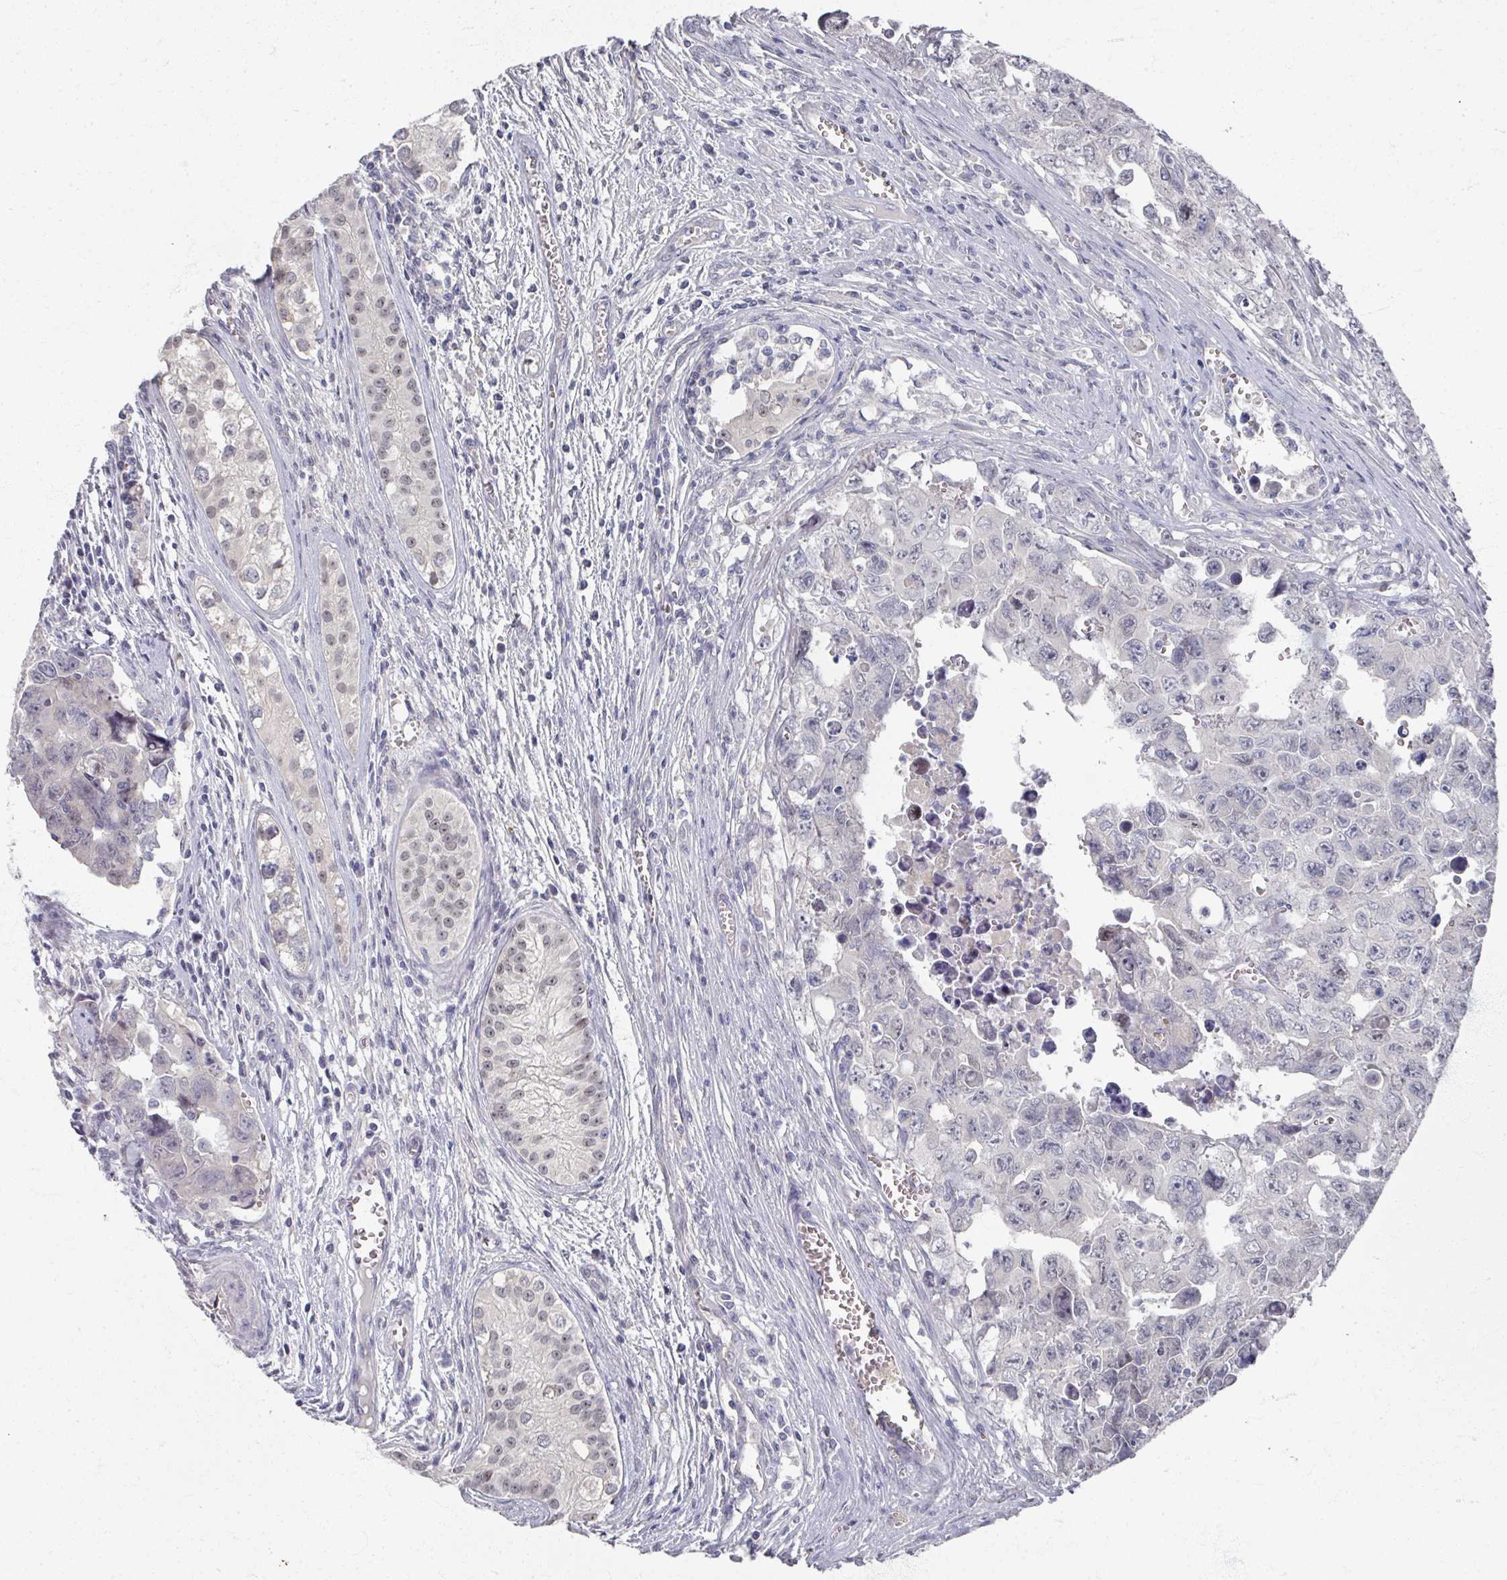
{"staining": {"intensity": "negative", "quantity": "none", "location": "none"}, "tissue": "testis cancer", "cell_type": "Tumor cells", "image_type": "cancer", "snomed": [{"axis": "morphology", "description": "Carcinoma, Embryonal, NOS"}, {"axis": "topography", "description": "Testis"}], "caption": "IHC of testis embryonal carcinoma displays no staining in tumor cells. (DAB (3,3'-diaminobenzidine) immunohistochemistry with hematoxylin counter stain).", "gene": "TTYH3", "patient": {"sex": "male", "age": 24}}